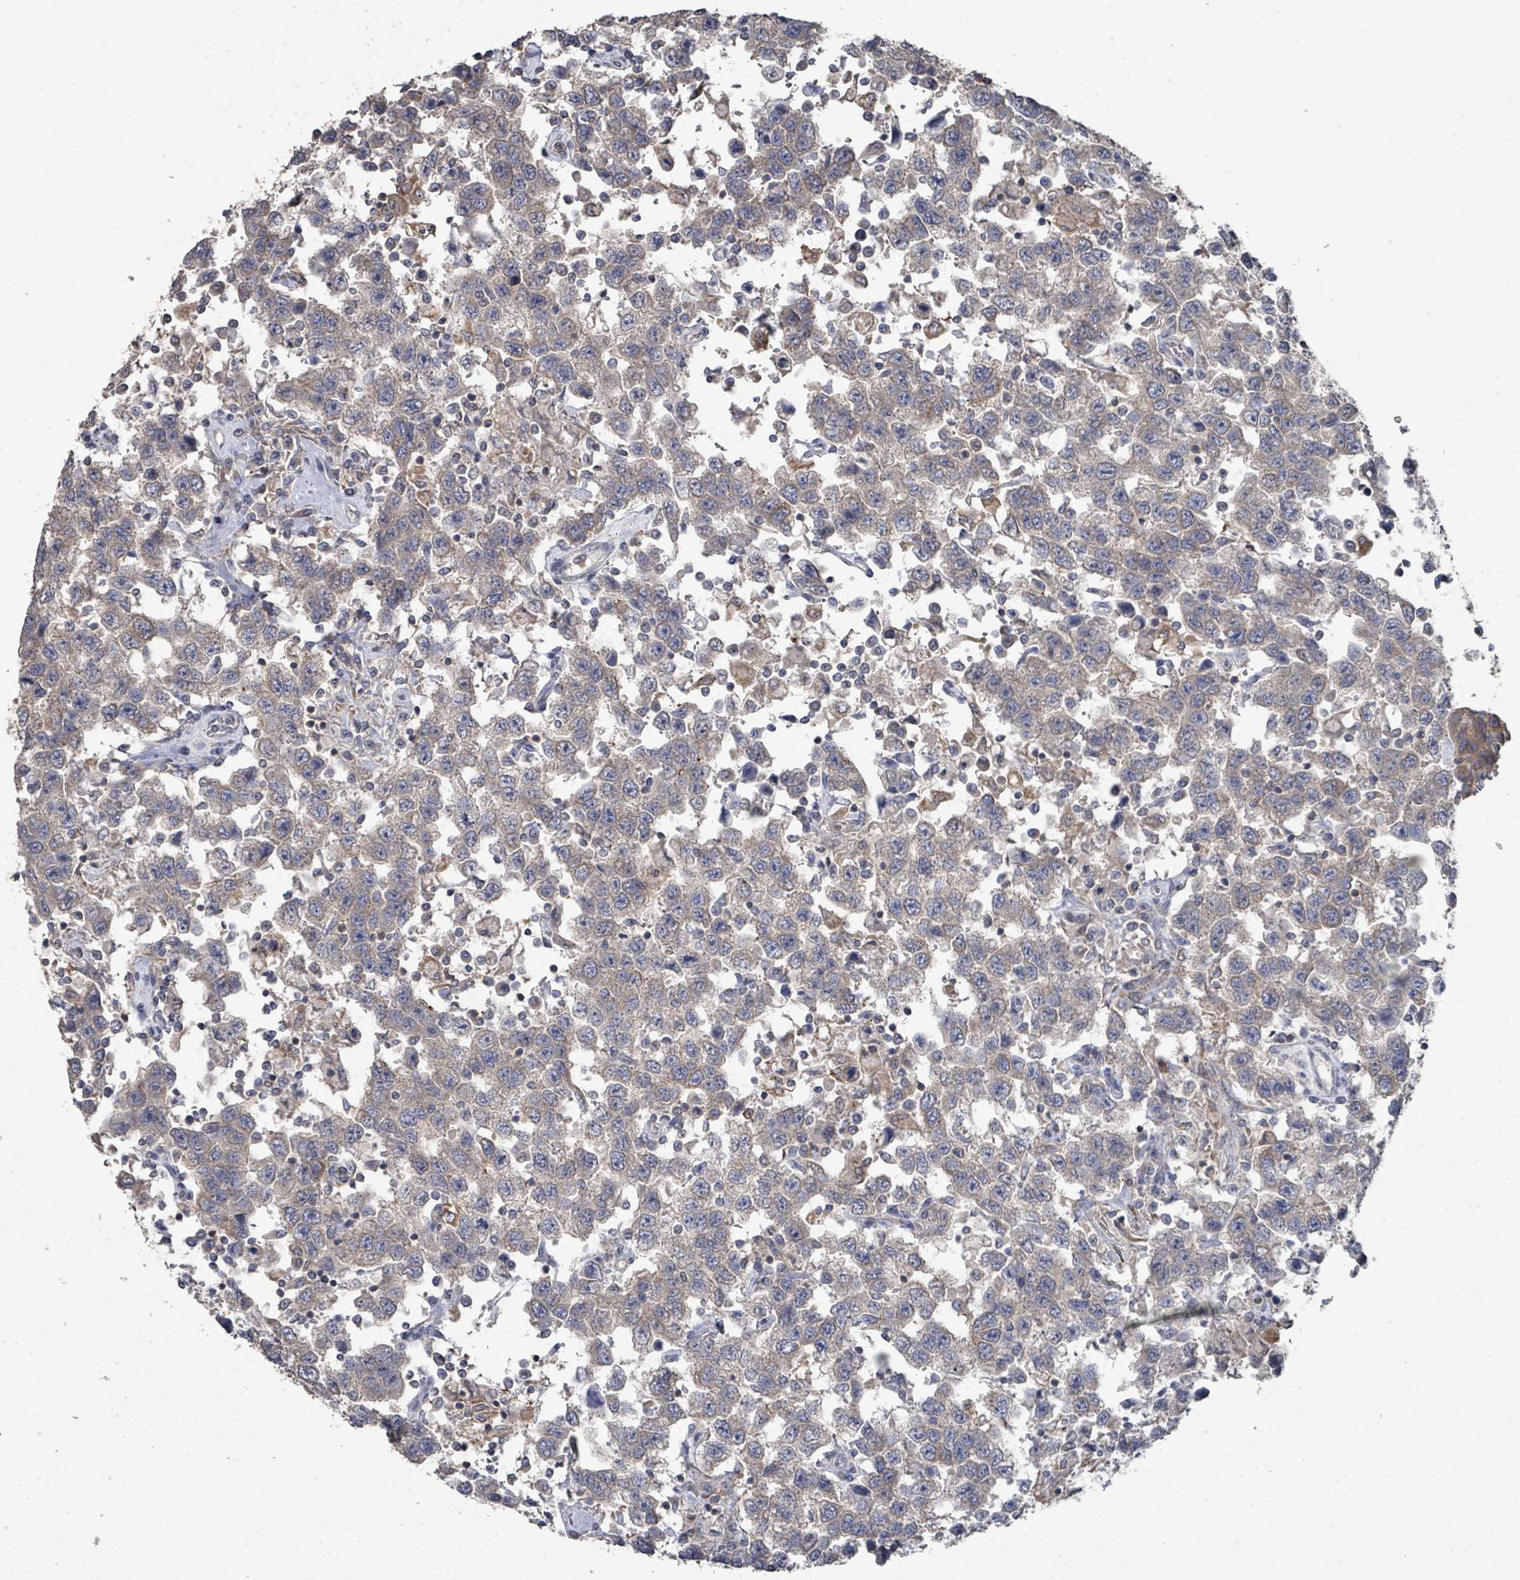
{"staining": {"intensity": "weak", "quantity": "<25%", "location": "cytoplasmic/membranous"}, "tissue": "testis cancer", "cell_type": "Tumor cells", "image_type": "cancer", "snomed": [{"axis": "morphology", "description": "Seminoma, NOS"}, {"axis": "topography", "description": "Testis"}], "caption": "Immunohistochemistry (IHC) of seminoma (testis) demonstrates no expression in tumor cells.", "gene": "SLC9A7", "patient": {"sex": "male", "age": 41}}